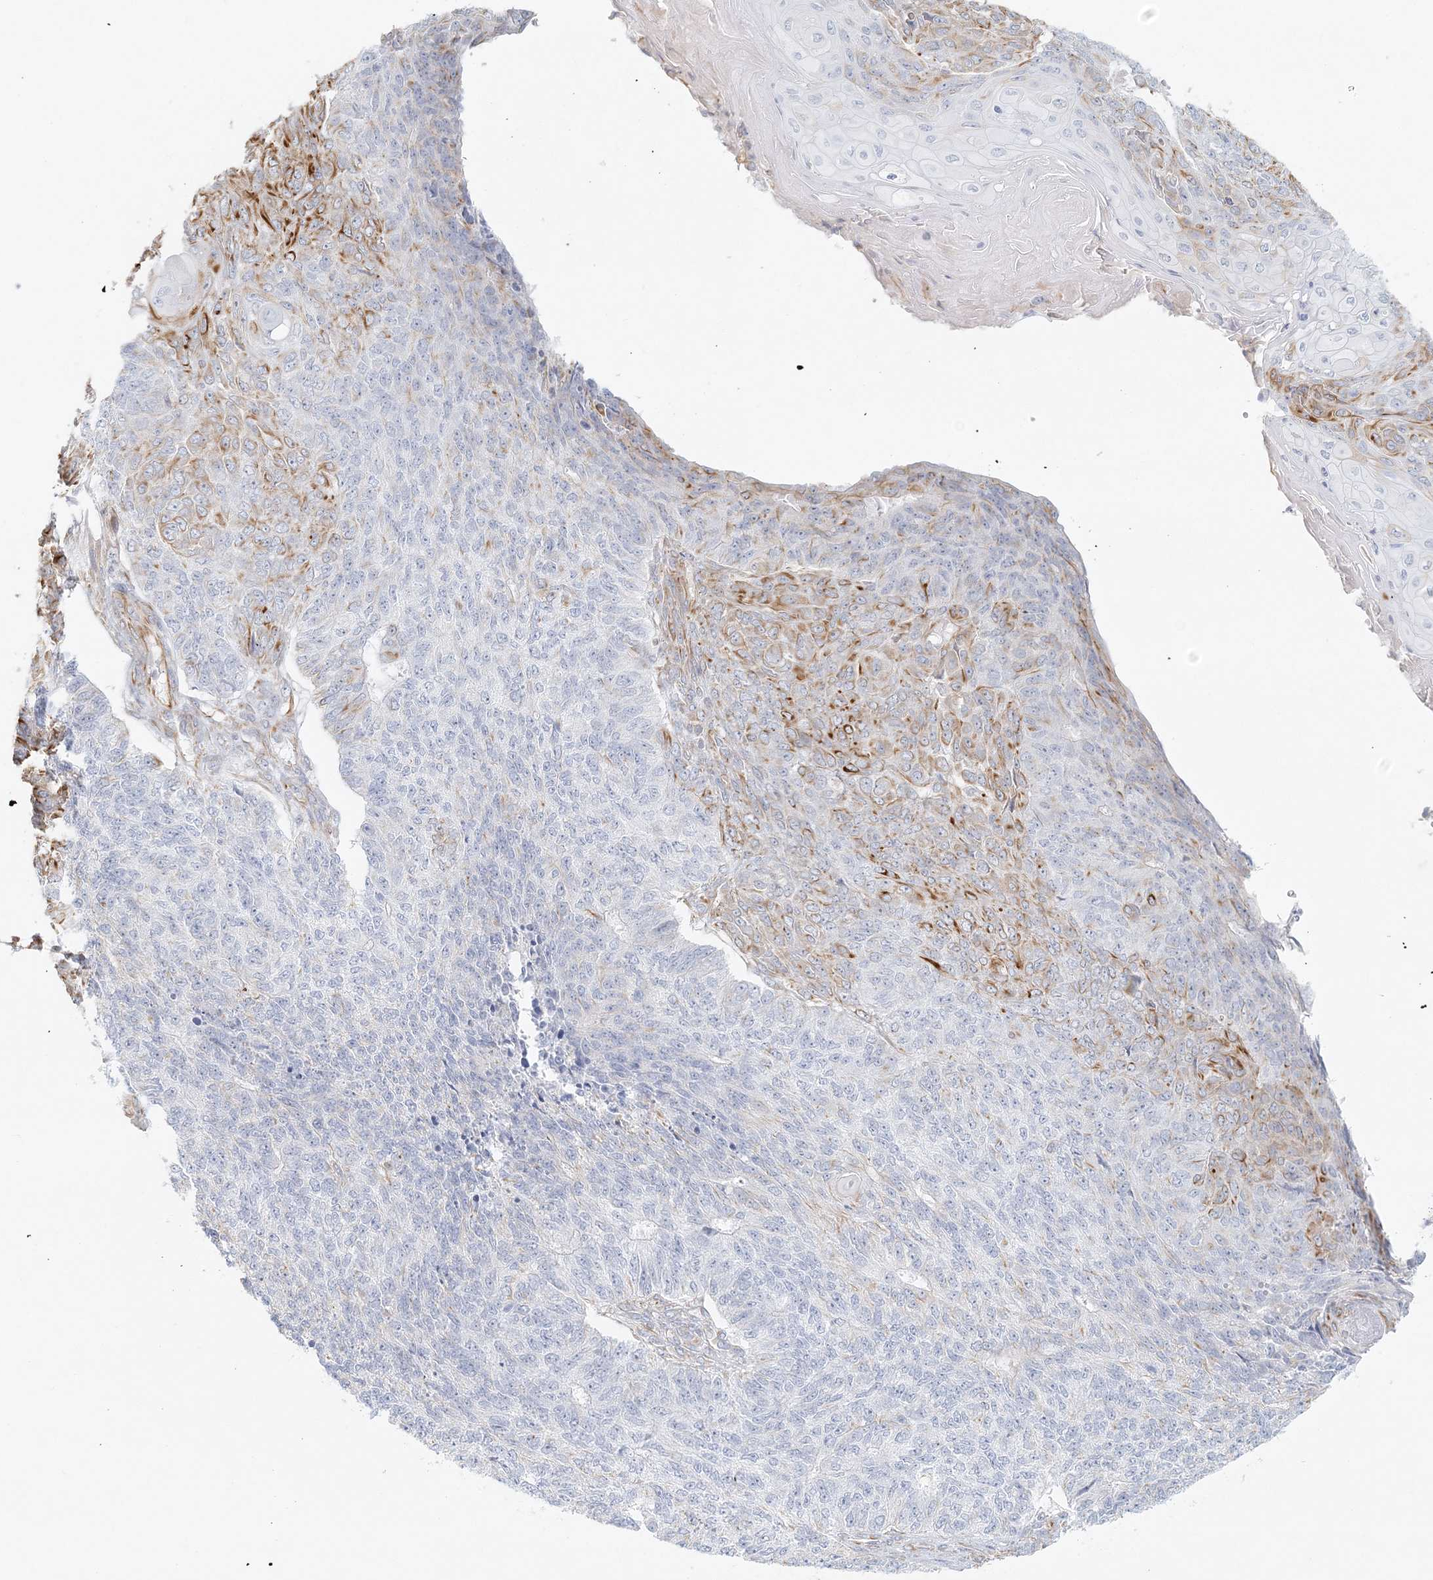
{"staining": {"intensity": "weak", "quantity": "<25%", "location": "cytoplasmic/membranous"}, "tissue": "endometrial cancer", "cell_type": "Tumor cells", "image_type": "cancer", "snomed": [{"axis": "morphology", "description": "Adenocarcinoma, NOS"}, {"axis": "topography", "description": "Endometrium"}], "caption": "Tumor cells are negative for brown protein staining in adenocarcinoma (endometrial).", "gene": "DMRTB1", "patient": {"sex": "female", "age": 32}}